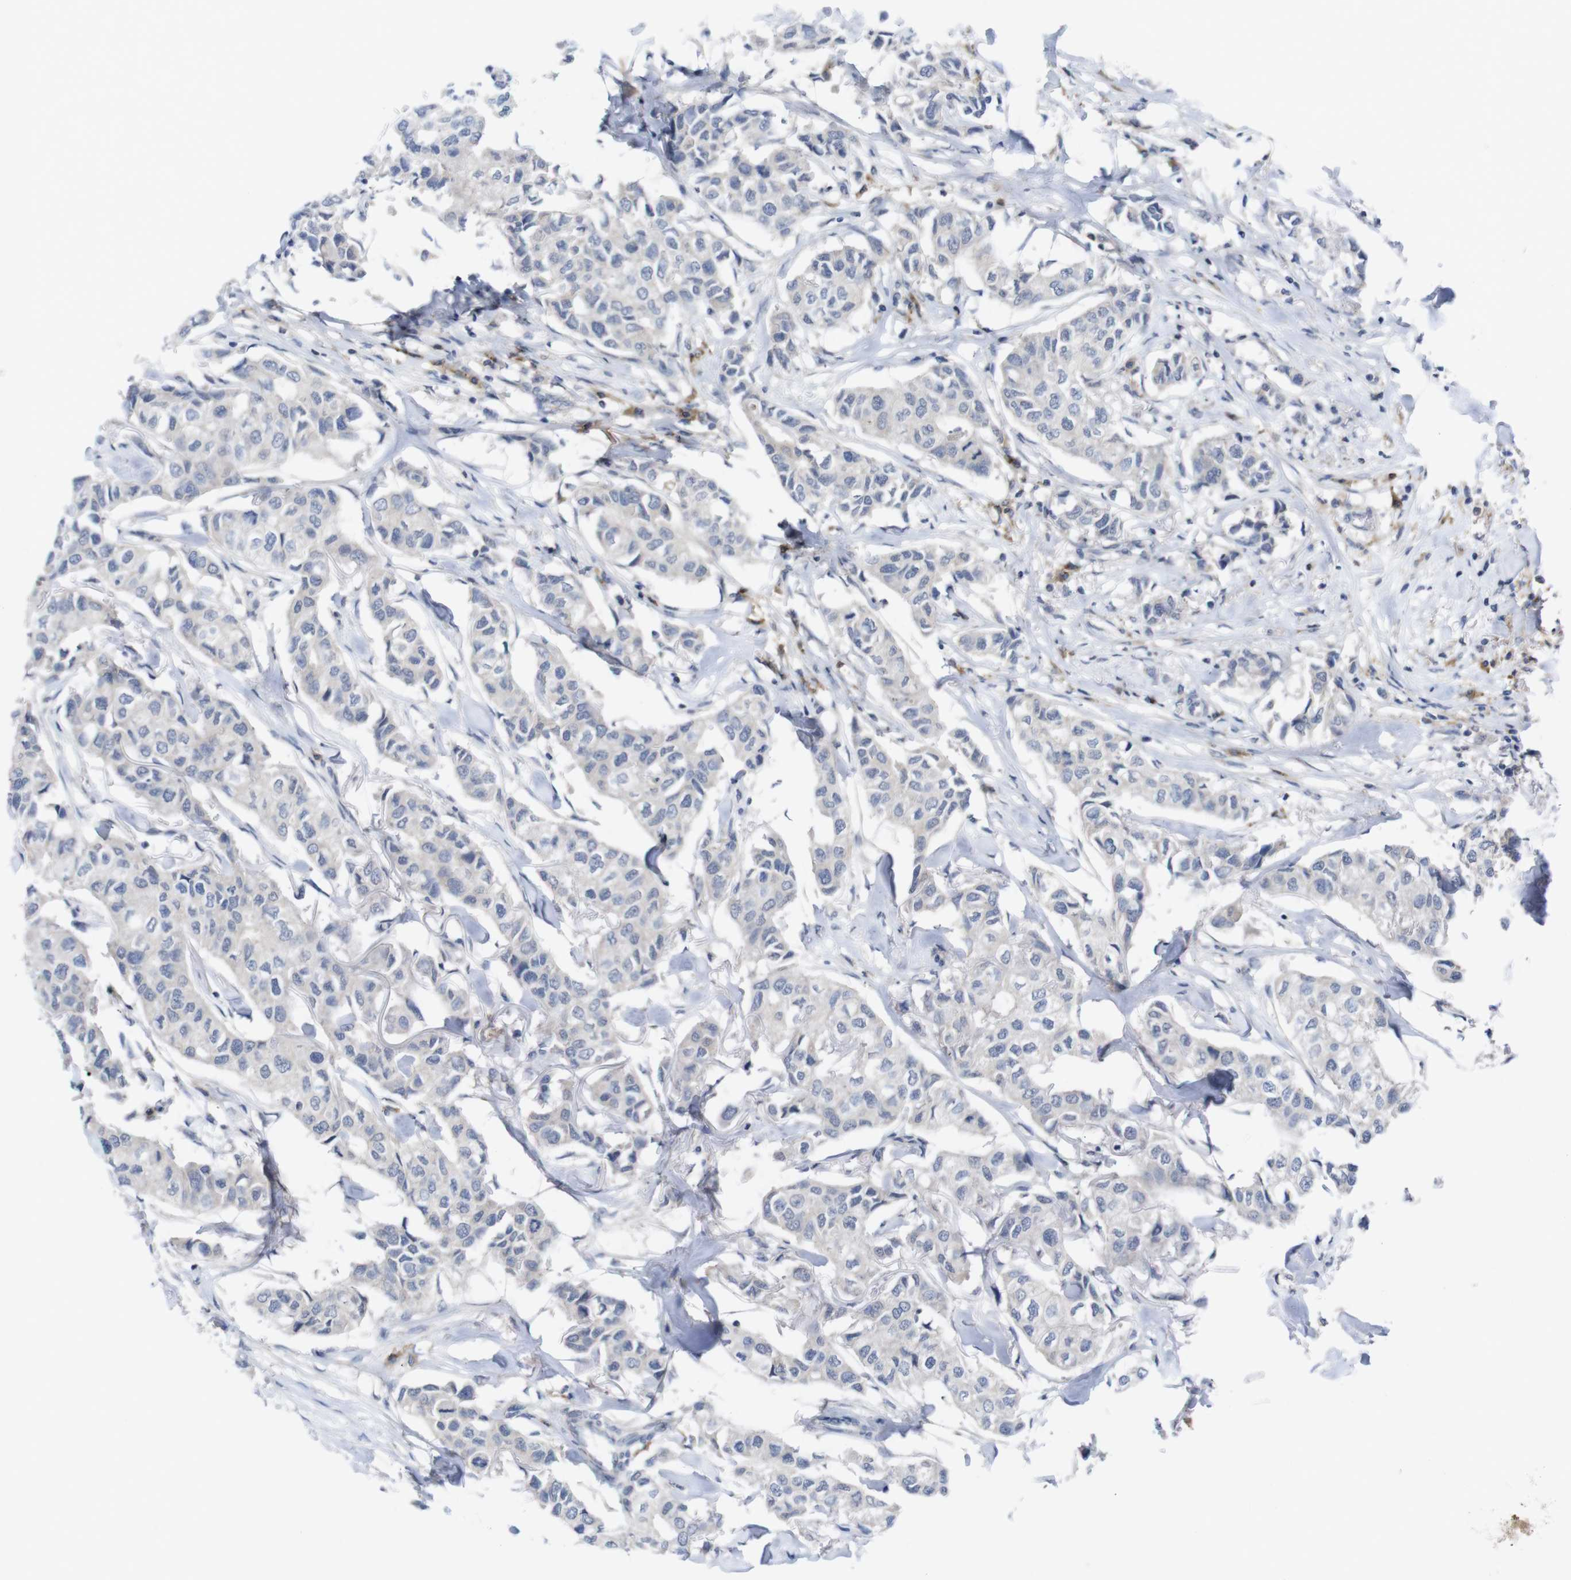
{"staining": {"intensity": "negative", "quantity": "none", "location": "none"}, "tissue": "breast cancer", "cell_type": "Tumor cells", "image_type": "cancer", "snomed": [{"axis": "morphology", "description": "Duct carcinoma"}, {"axis": "topography", "description": "Breast"}], "caption": "Immunohistochemical staining of human breast cancer reveals no significant staining in tumor cells.", "gene": "SLAMF7", "patient": {"sex": "female", "age": 80}}